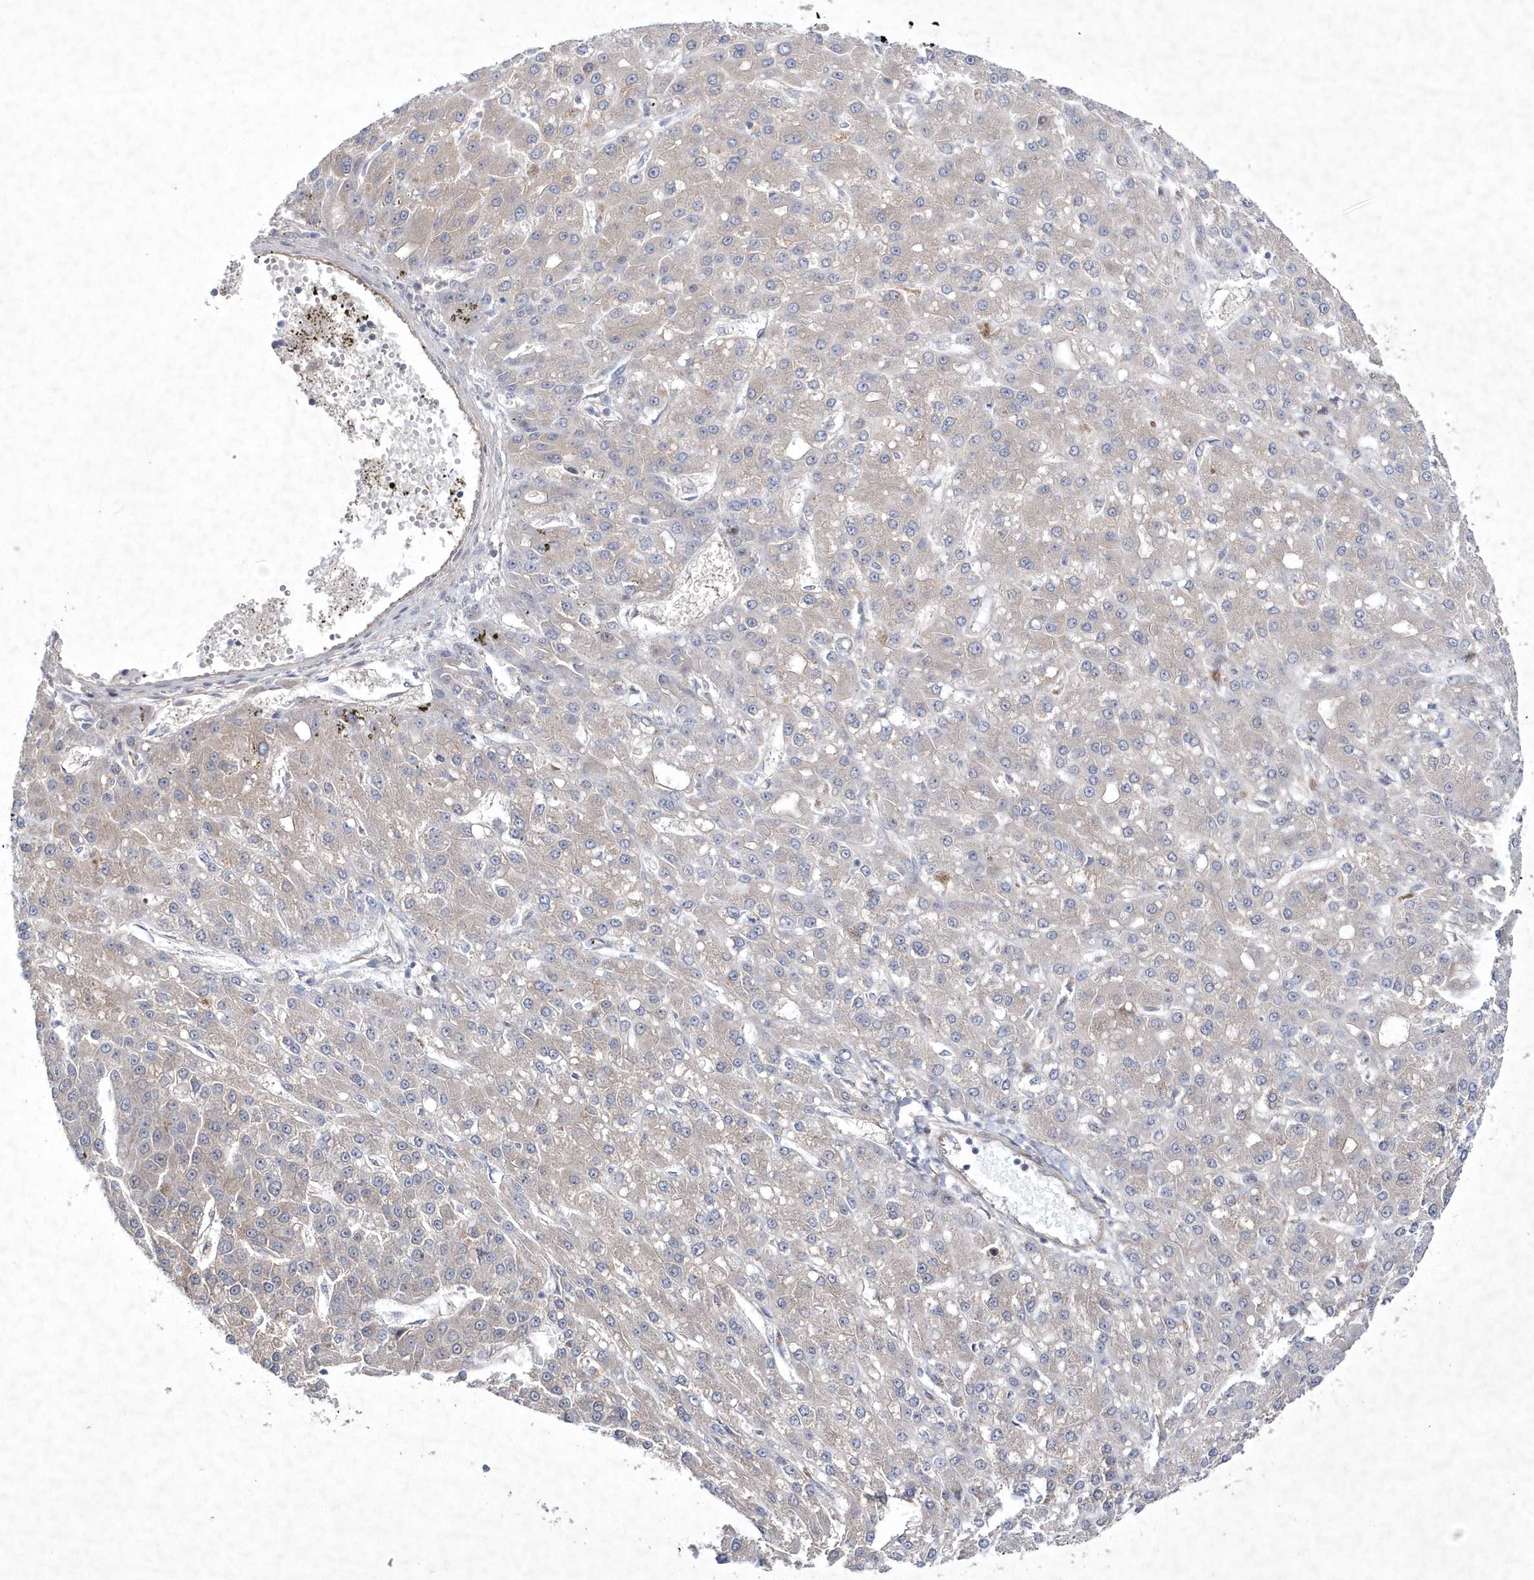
{"staining": {"intensity": "negative", "quantity": "none", "location": "none"}, "tissue": "liver cancer", "cell_type": "Tumor cells", "image_type": "cancer", "snomed": [{"axis": "morphology", "description": "Carcinoma, Hepatocellular, NOS"}, {"axis": "topography", "description": "Liver"}], "caption": "A photomicrograph of liver cancer (hepatocellular carcinoma) stained for a protein demonstrates no brown staining in tumor cells.", "gene": "DSPP", "patient": {"sex": "male", "age": 67}}